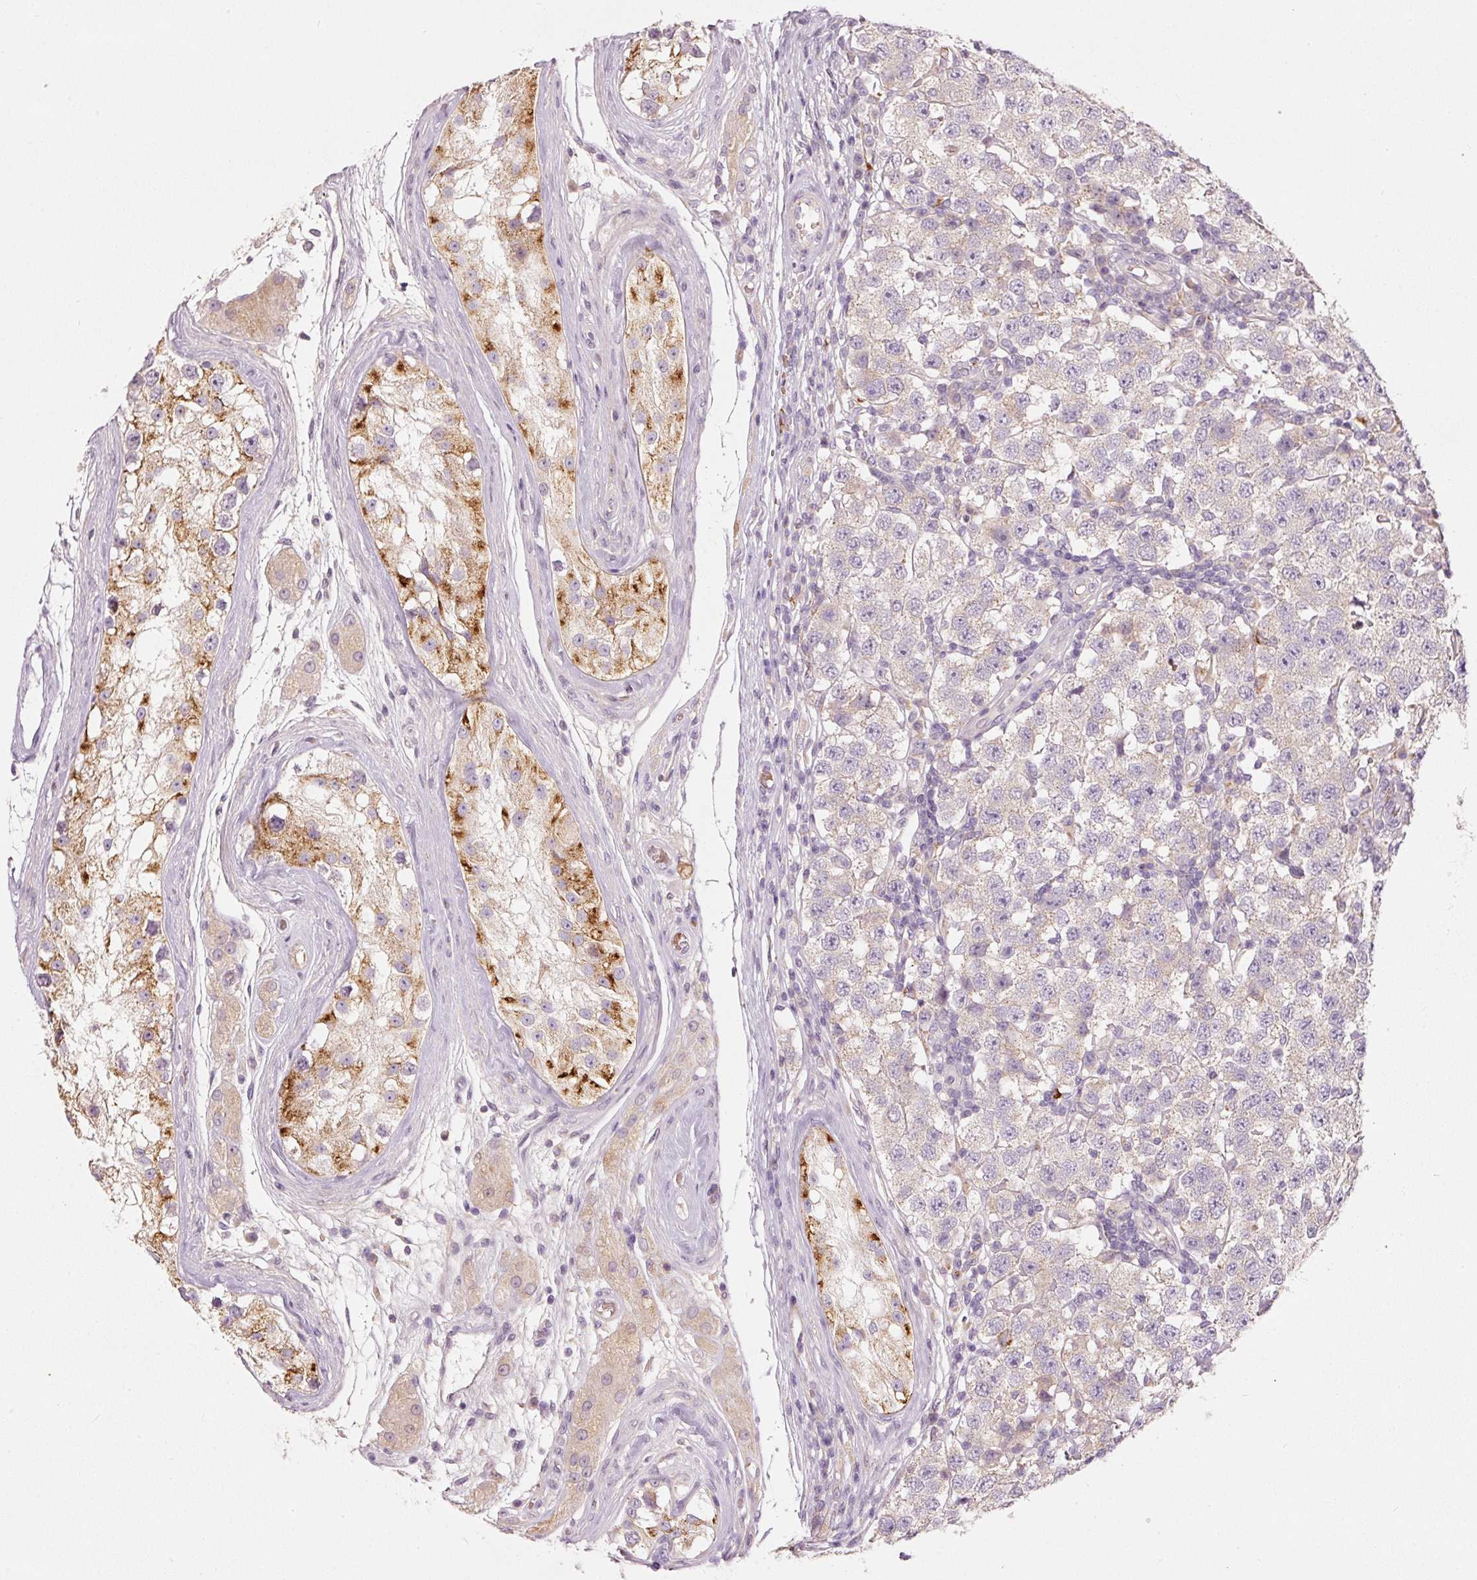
{"staining": {"intensity": "negative", "quantity": "none", "location": "none"}, "tissue": "testis cancer", "cell_type": "Tumor cells", "image_type": "cancer", "snomed": [{"axis": "morphology", "description": "Seminoma, NOS"}, {"axis": "topography", "description": "Testis"}], "caption": "Protein analysis of testis cancer displays no significant expression in tumor cells. (IHC, brightfield microscopy, high magnification).", "gene": "KLHL21", "patient": {"sex": "male", "age": 34}}